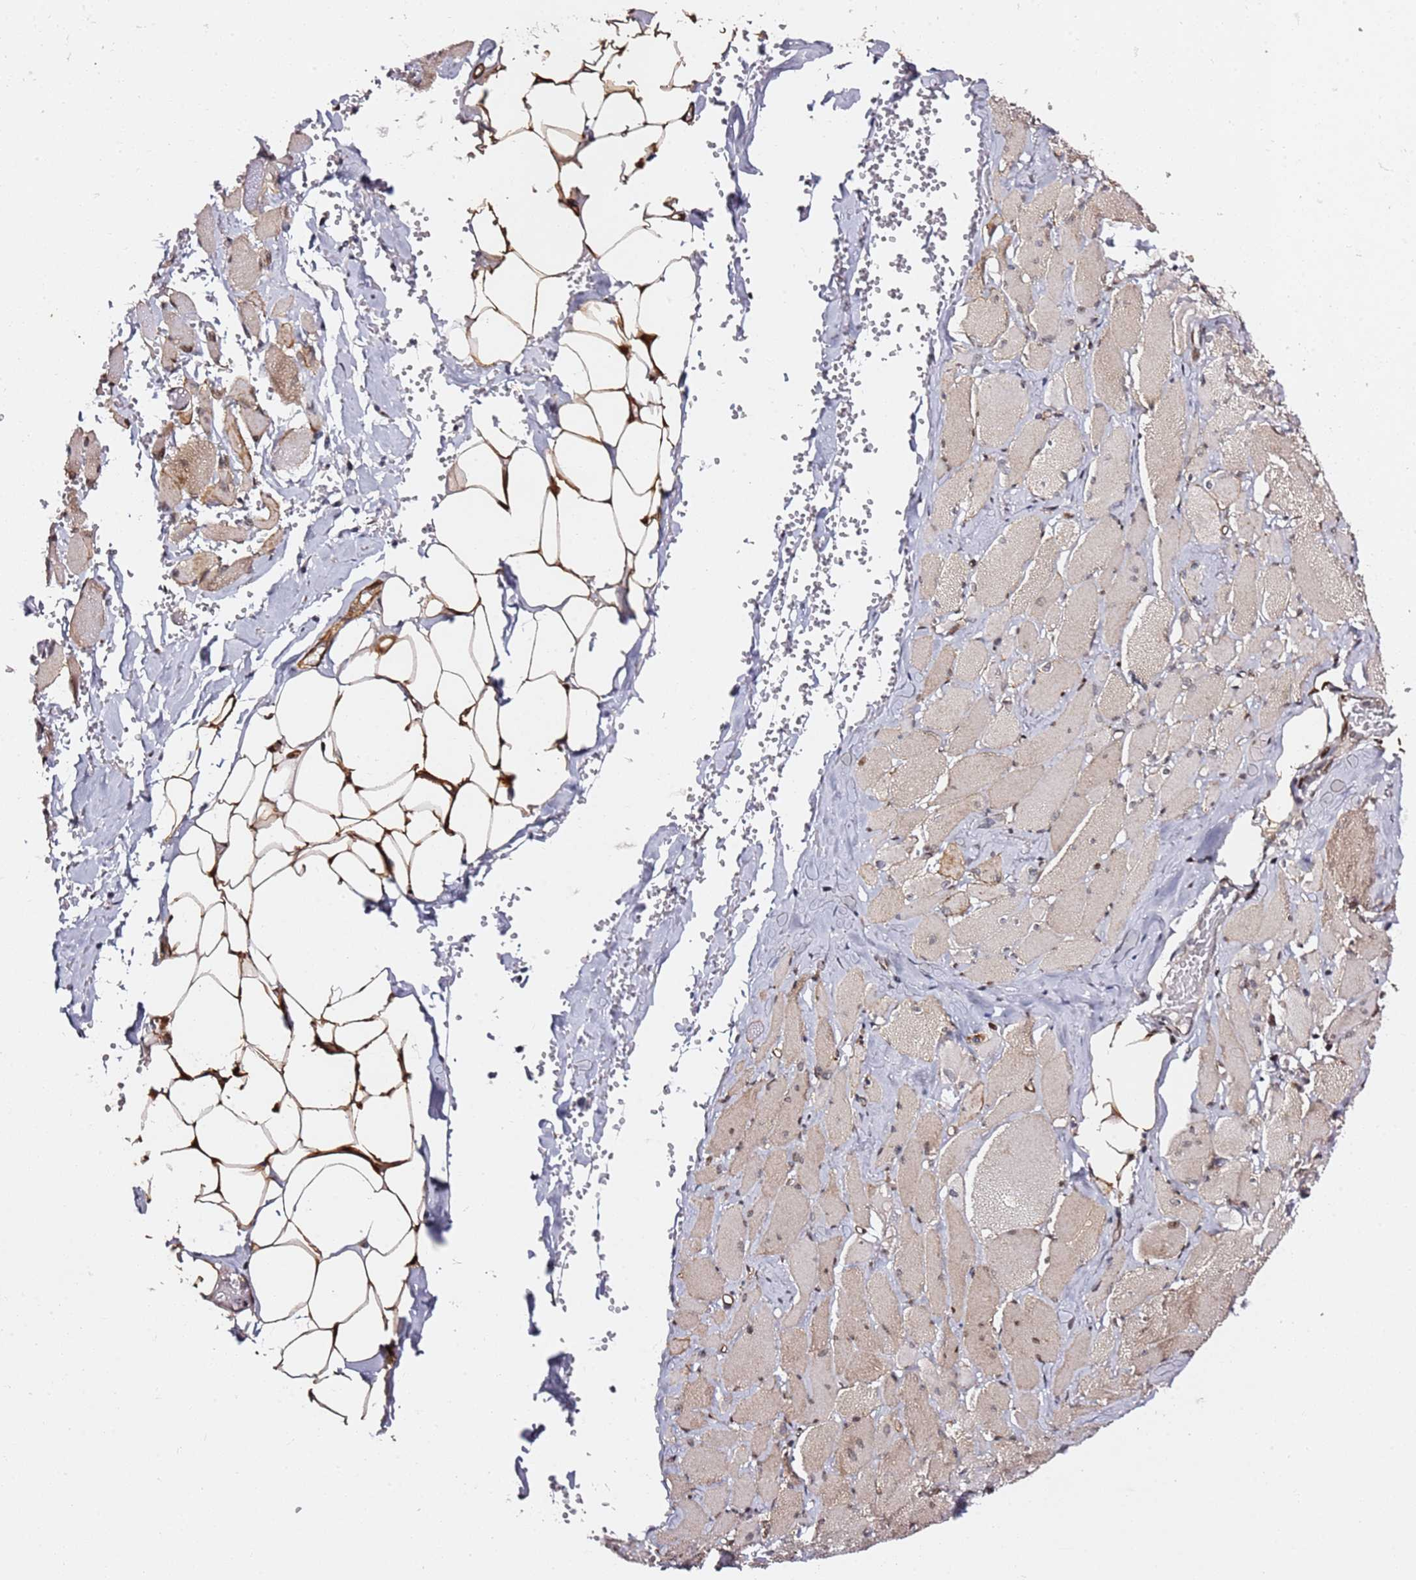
{"staining": {"intensity": "strong", "quantity": "25%-75%", "location": "cytoplasmic/membranous"}, "tissue": "skeletal muscle", "cell_type": "Myocytes", "image_type": "normal", "snomed": [{"axis": "morphology", "description": "Normal tissue, NOS"}, {"axis": "morphology", "description": "Basal cell carcinoma"}, {"axis": "topography", "description": "Skeletal muscle"}], "caption": "Immunohistochemistry (IHC) of normal skeletal muscle reveals high levels of strong cytoplasmic/membranous staining in about 25%-75% of myocytes. (brown staining indicates protein expression, while blue staining denotes nuclei).", "gene": "TP53AIP1", "patient": {"sex": "female", "age": 64}}